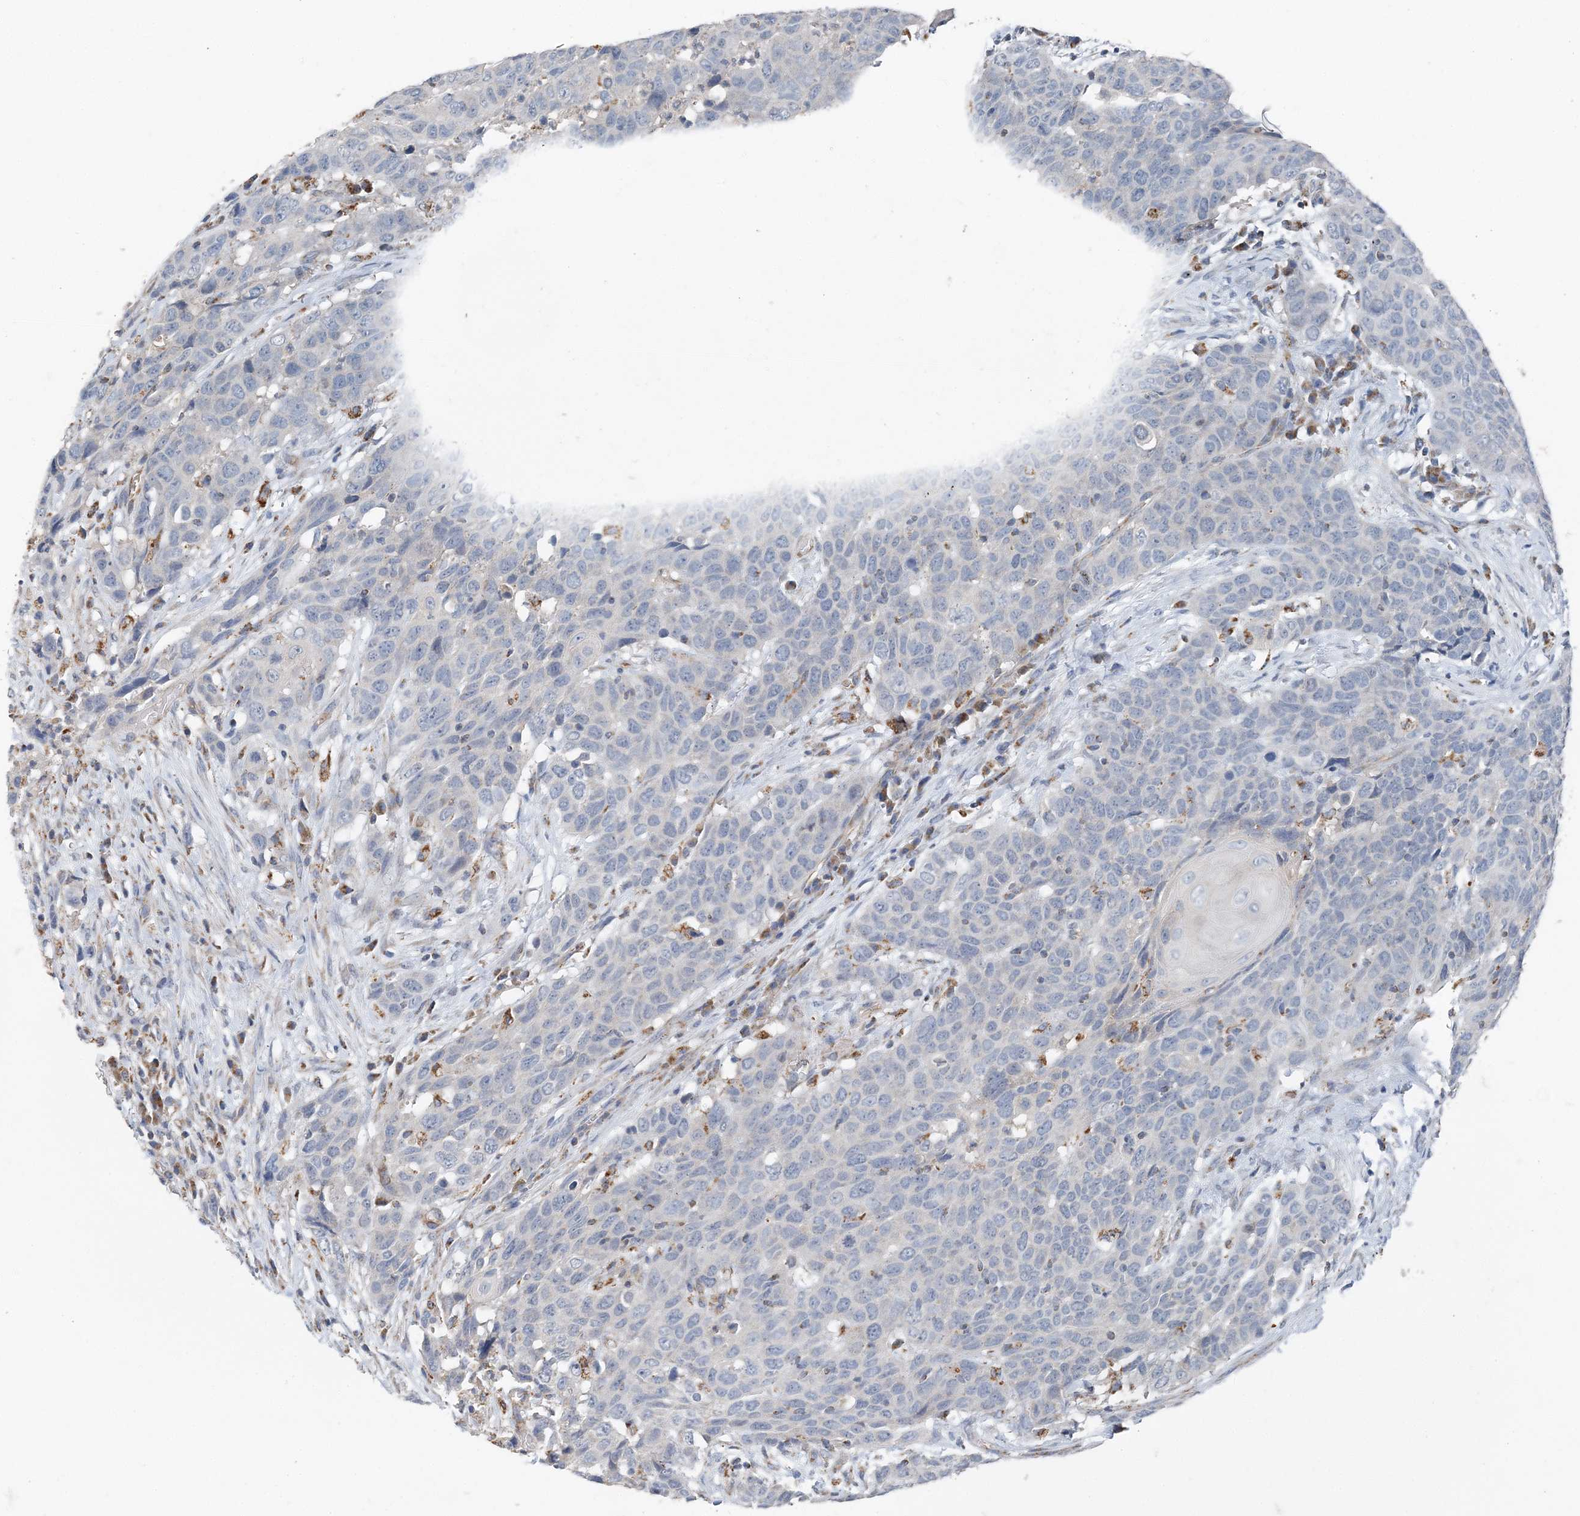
{"staining": {"intensity": "negative", "quantity": "none", "location": "none"}, "tissue": "head and neck cancer", "cell_type": "Tumor cells", "image_type": "cancer", "snomed": [{"axis": "morphology", "description": "Squamous cell carcinoma, NOS"}, {"axis": "topography", "description": "Head-Neck"}], "caption": "The histopathology image displays no significant staining in tumor cells of squamous cell carcinoma (head and neck). (DAB (3,3'-diaminobenzidine) immunohistochemistry with hematoxylin counter stain).", "gene": "SPRY2", "patient": {"sex": "male", "age": 66}}